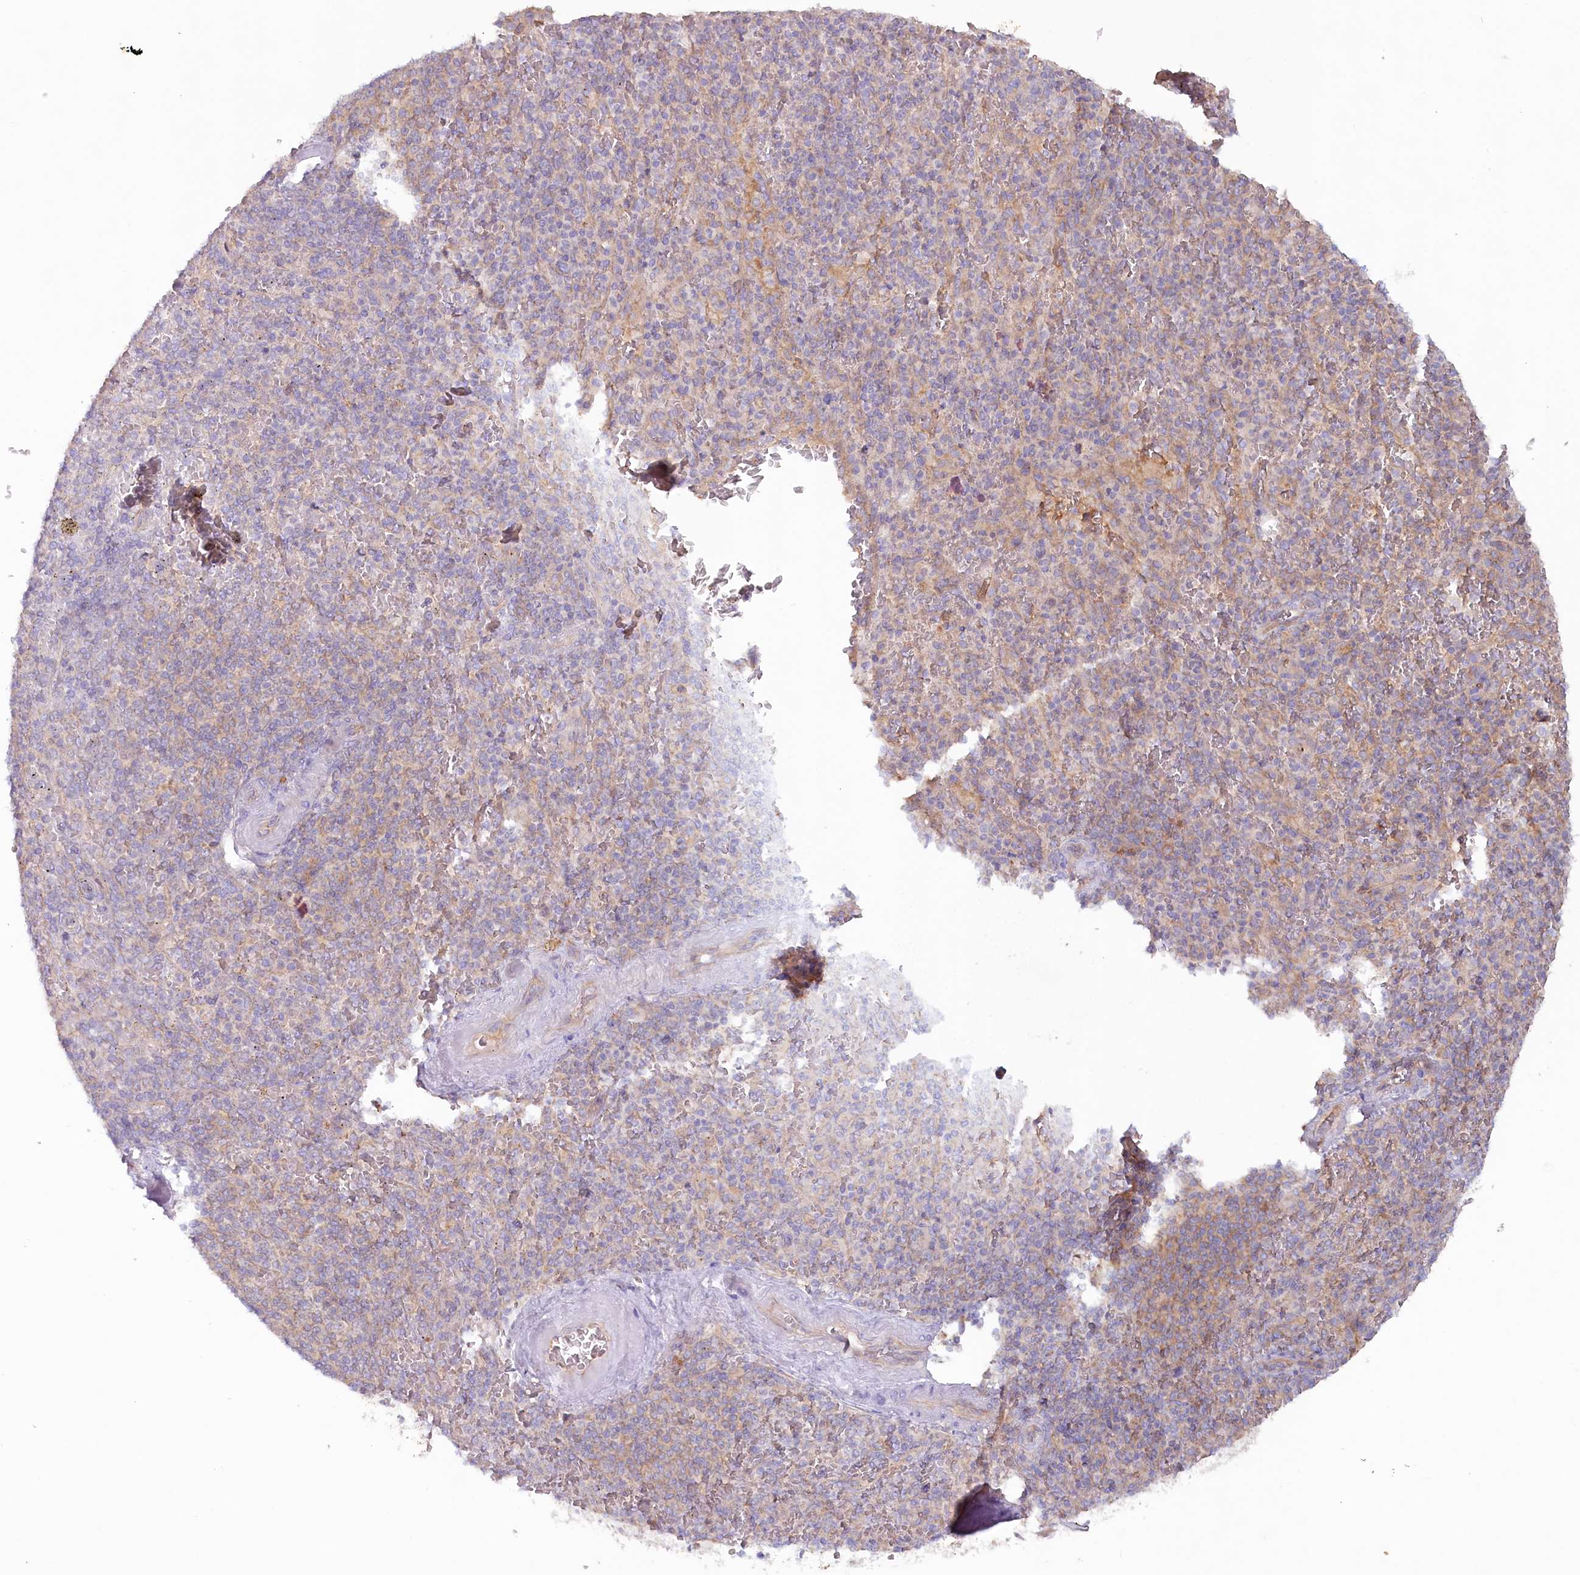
{"staining": {"intensity": "negative", "quantity": "none", "location": "none"}, "tissue": "spleen", "cell_type": "Cells in red pulp", "image_type": "normal", "snomed": [{"axis": "morphology", "description": "Normal tissue, NOS"}, {"axis": "topography", "description": "Spleen"}], "caption": "This is an immunohistochemistry photomicrograph of benign human spleen. There is no staining in cells in red pulp.", "gene": "TNIP1", "patient": {"sex": "male", "age": 82}}